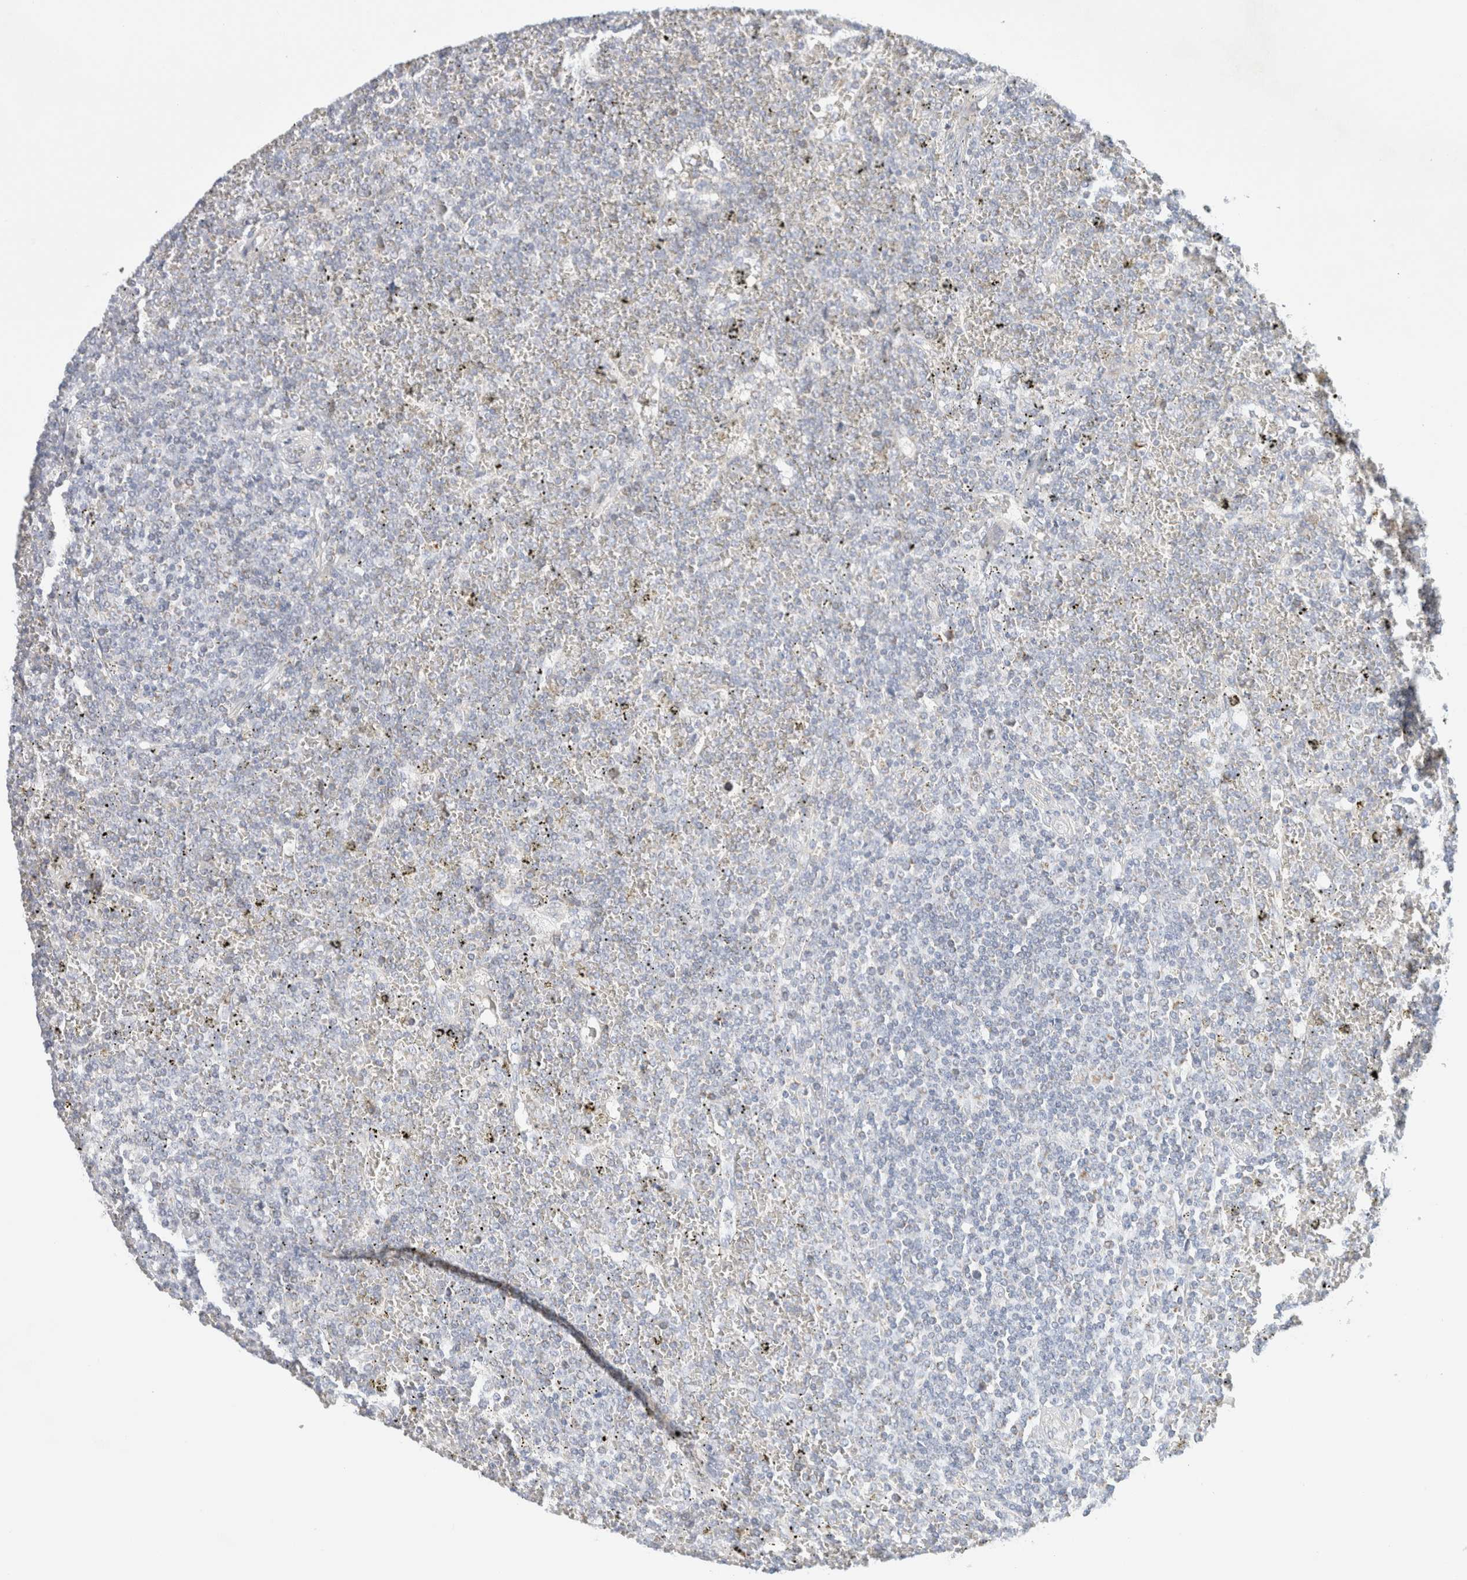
{"staining": {"intensity": "negative", "quantity": "none", "location": "none"}, "tissue": "lymphoma", "cell_type": "Tumor cells", "image_type": "cancer", "snomed": [{"axis": "morphology", "description": "Malignant lymphoma, non-Hodgkin's type, Low grade"}, {"axis": "topography", "description": "Spleen"}], "caption": "Image shows no protein expression in tumor cells of malignant lymphoma, non-Hodgkin's type (low-grade) tissue.", "gene": "MRM3", "patient": {"sex": "female", "age": 19}}